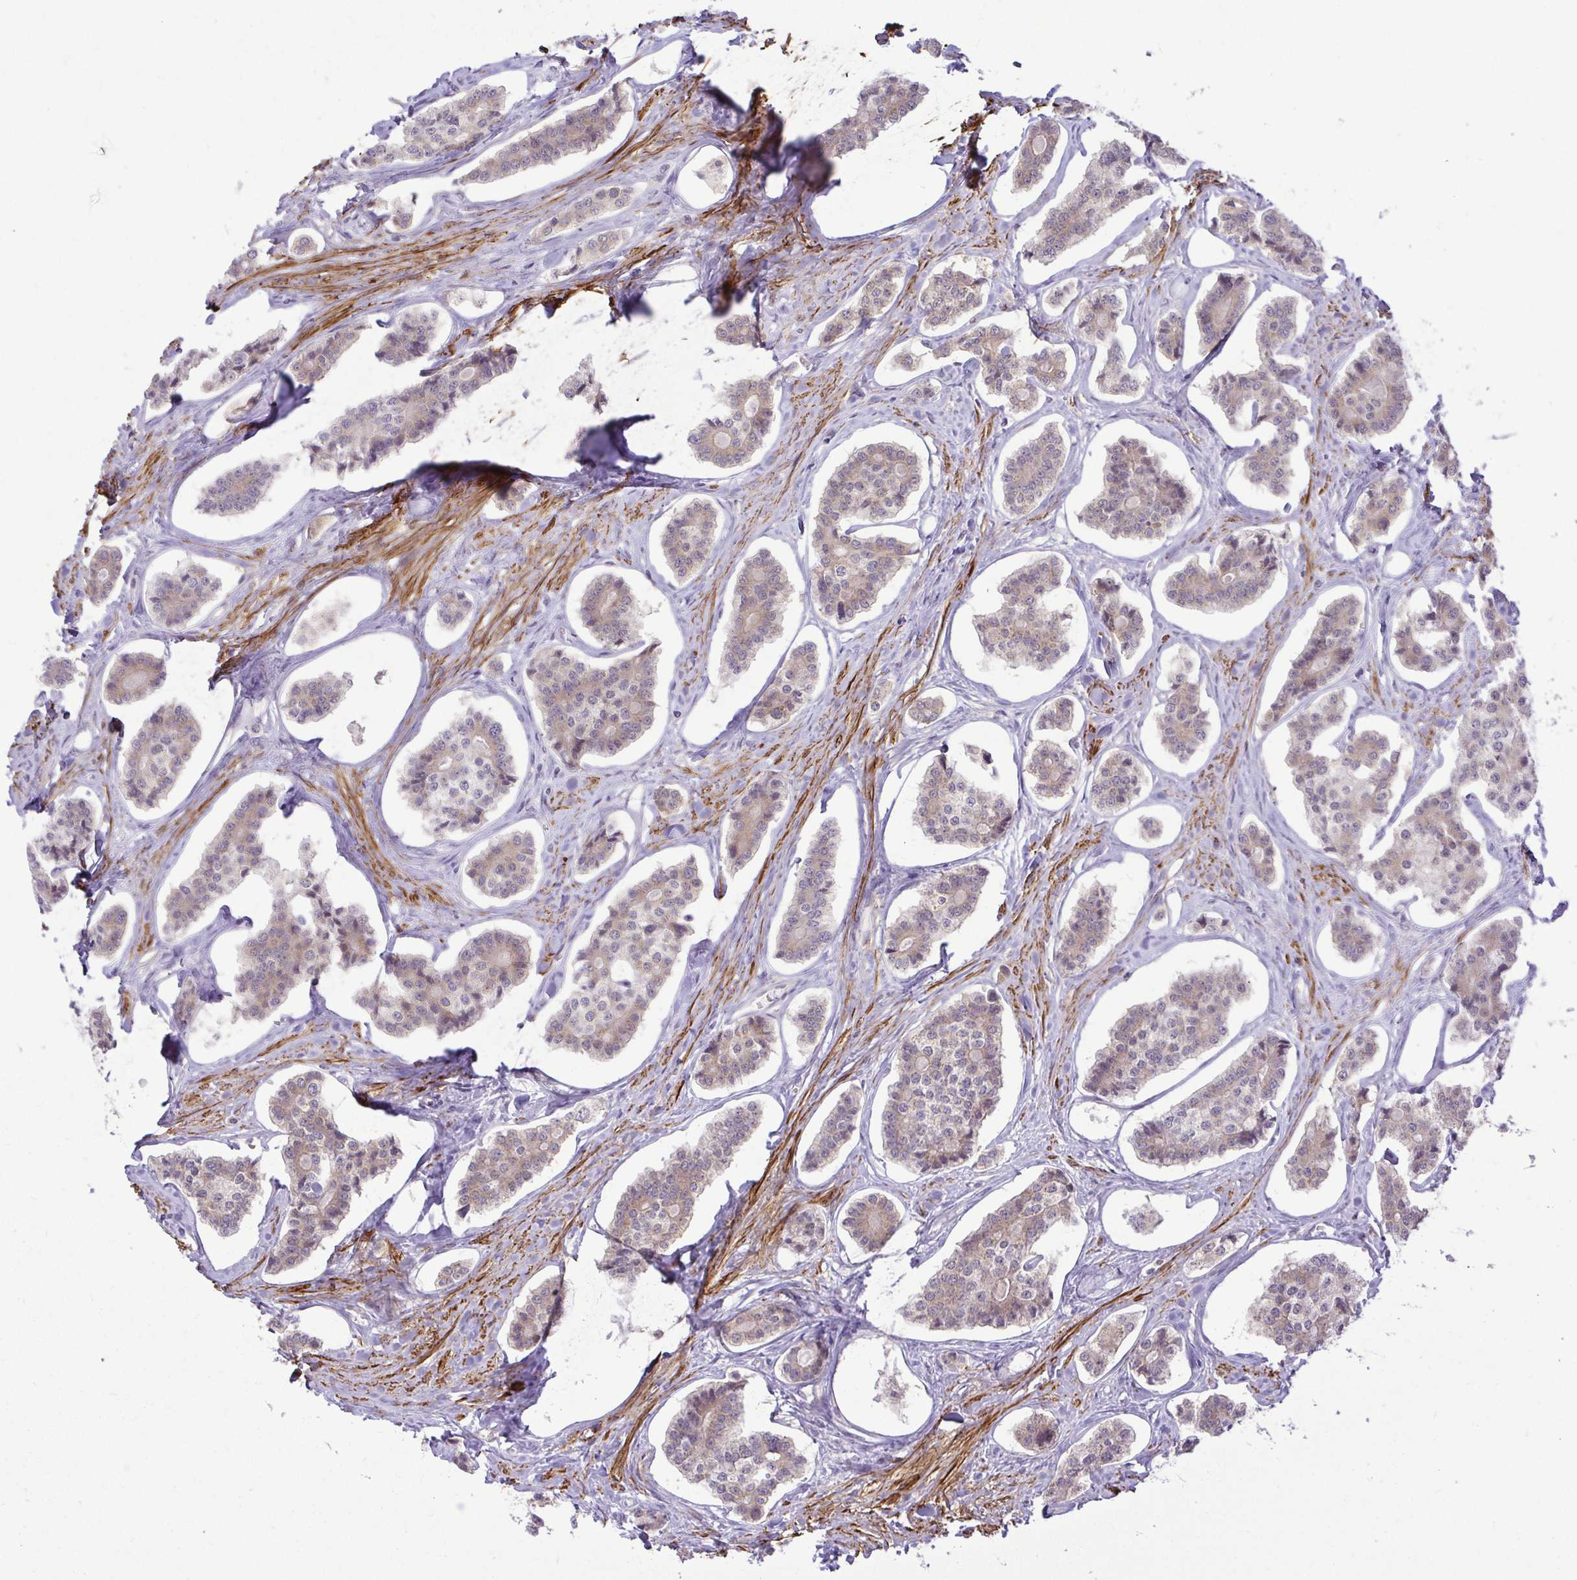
{"staining": {"intensity": "weak", "quantity": "25%-75%", "location": "cytoplasmic/membranous"}, "tissue": "carcinoid", "cell_type": "Tumor cells", "image_type": "cancer", "snomed": [{"axis": "morphology", "description": "Carcinoid, malignant, NOS"}, {"axis": "topography", "description": "Small intestine"}], "caption": "Weak cytoplasmic/membranous expression for a protein is appreciated in about 25%-75% of tumor cells of carcinoid using IHC.", "gene": "RSL24D1", "patient": {"sex": "female", "age": 65}}